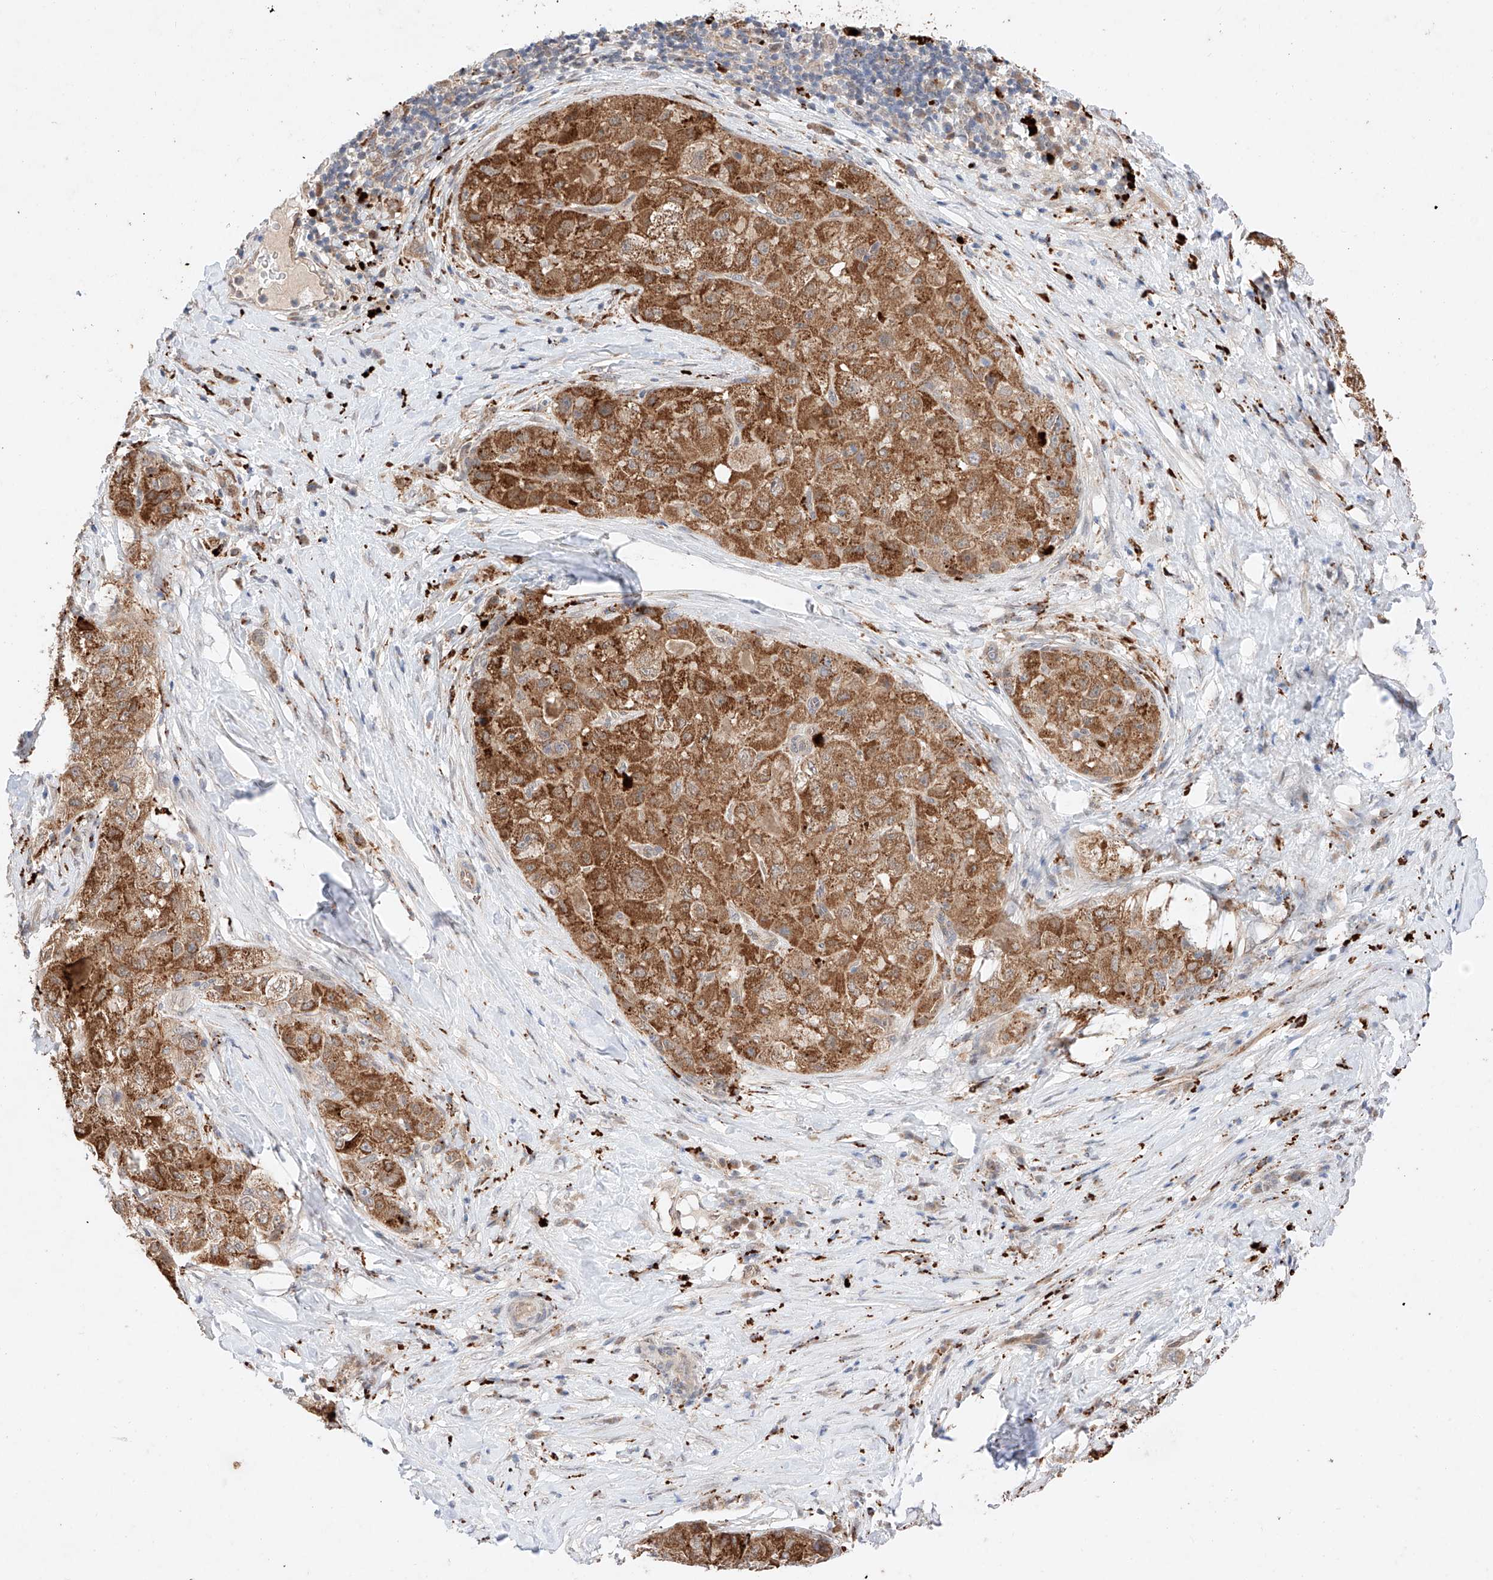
{"staining": {"intensity": "strong", "quantity": ">75%", "location": "cytoplasmic/membranous"}, "tissue": "liver cancer", "cell_type": "Tumor cells", "image_type": "cancer", "snomed": [{"axis": "morphology", "description": "Carcinoma, Hepatocellular, NOS"}, {"axis": "topography", "description": "Liver"}], "caption": "DAB immunohistochemical staining of human liver cancer (hepatocellular carcinoma) reveals strong cytoplasmic/membranous protein expression in about >75% of tumor cells.", "gene": "GCNT1", "patient": {"sex": "male", "age": 80}}